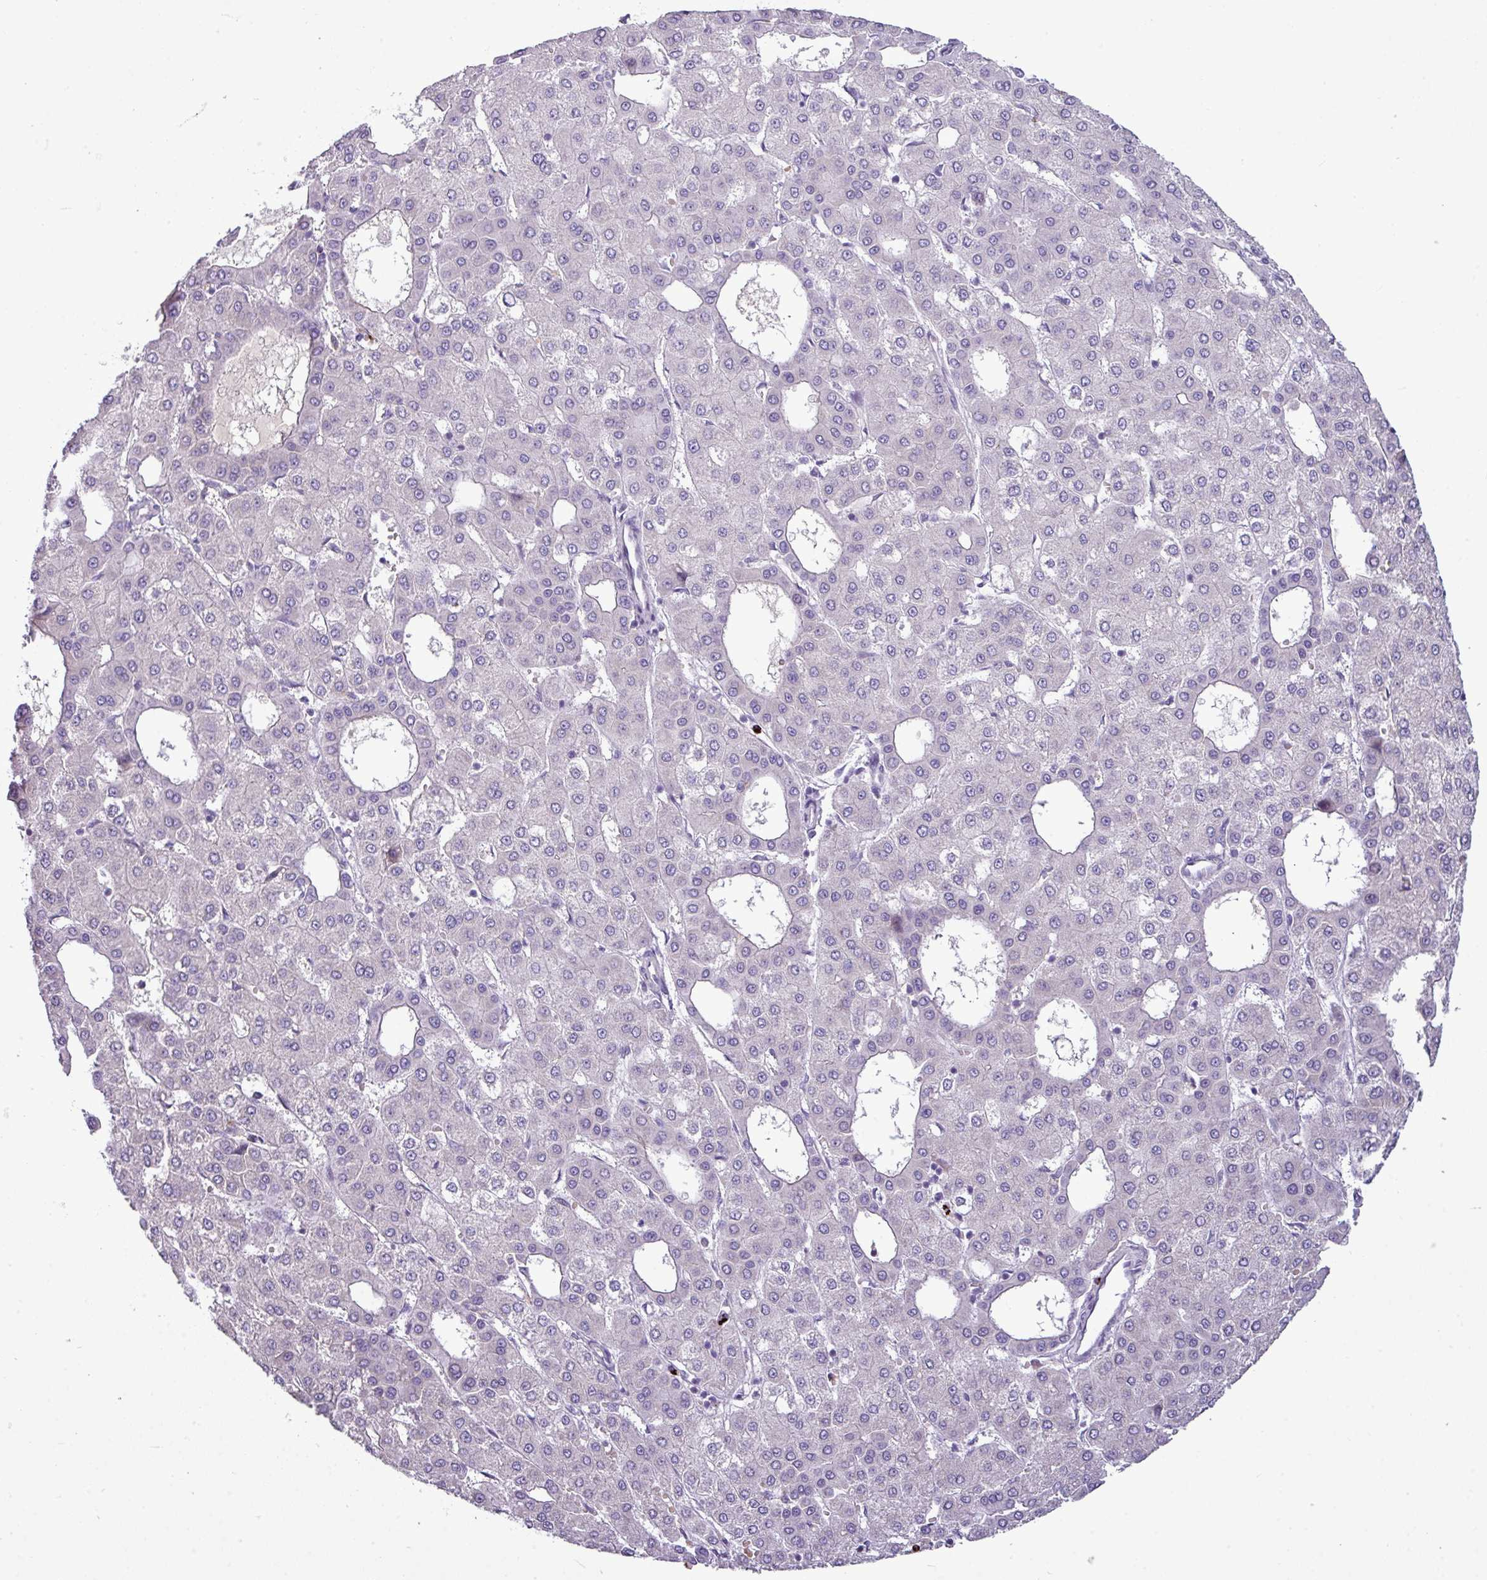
{"staining": {"intensity": "negative", "quantity": "none", "location": "none"}, "tissue": "liver cancer", "cell_type": "Tumor cells", "image_type": "cancer", "snomed": [{"axis": "morphology", "description": "Carcinoma, Hepatocellular, NOS"}, {"axis": "topography", "description": "Liver"}], "caption": "An immunohistochemistry micrograph of hepatocellular carcinoma (liver) is shown. There is no staining in tumor cells of hepatocellular carcinoma (liver).", "gene": "IL17A", "patient": {"sex": "male", "age": 47}}